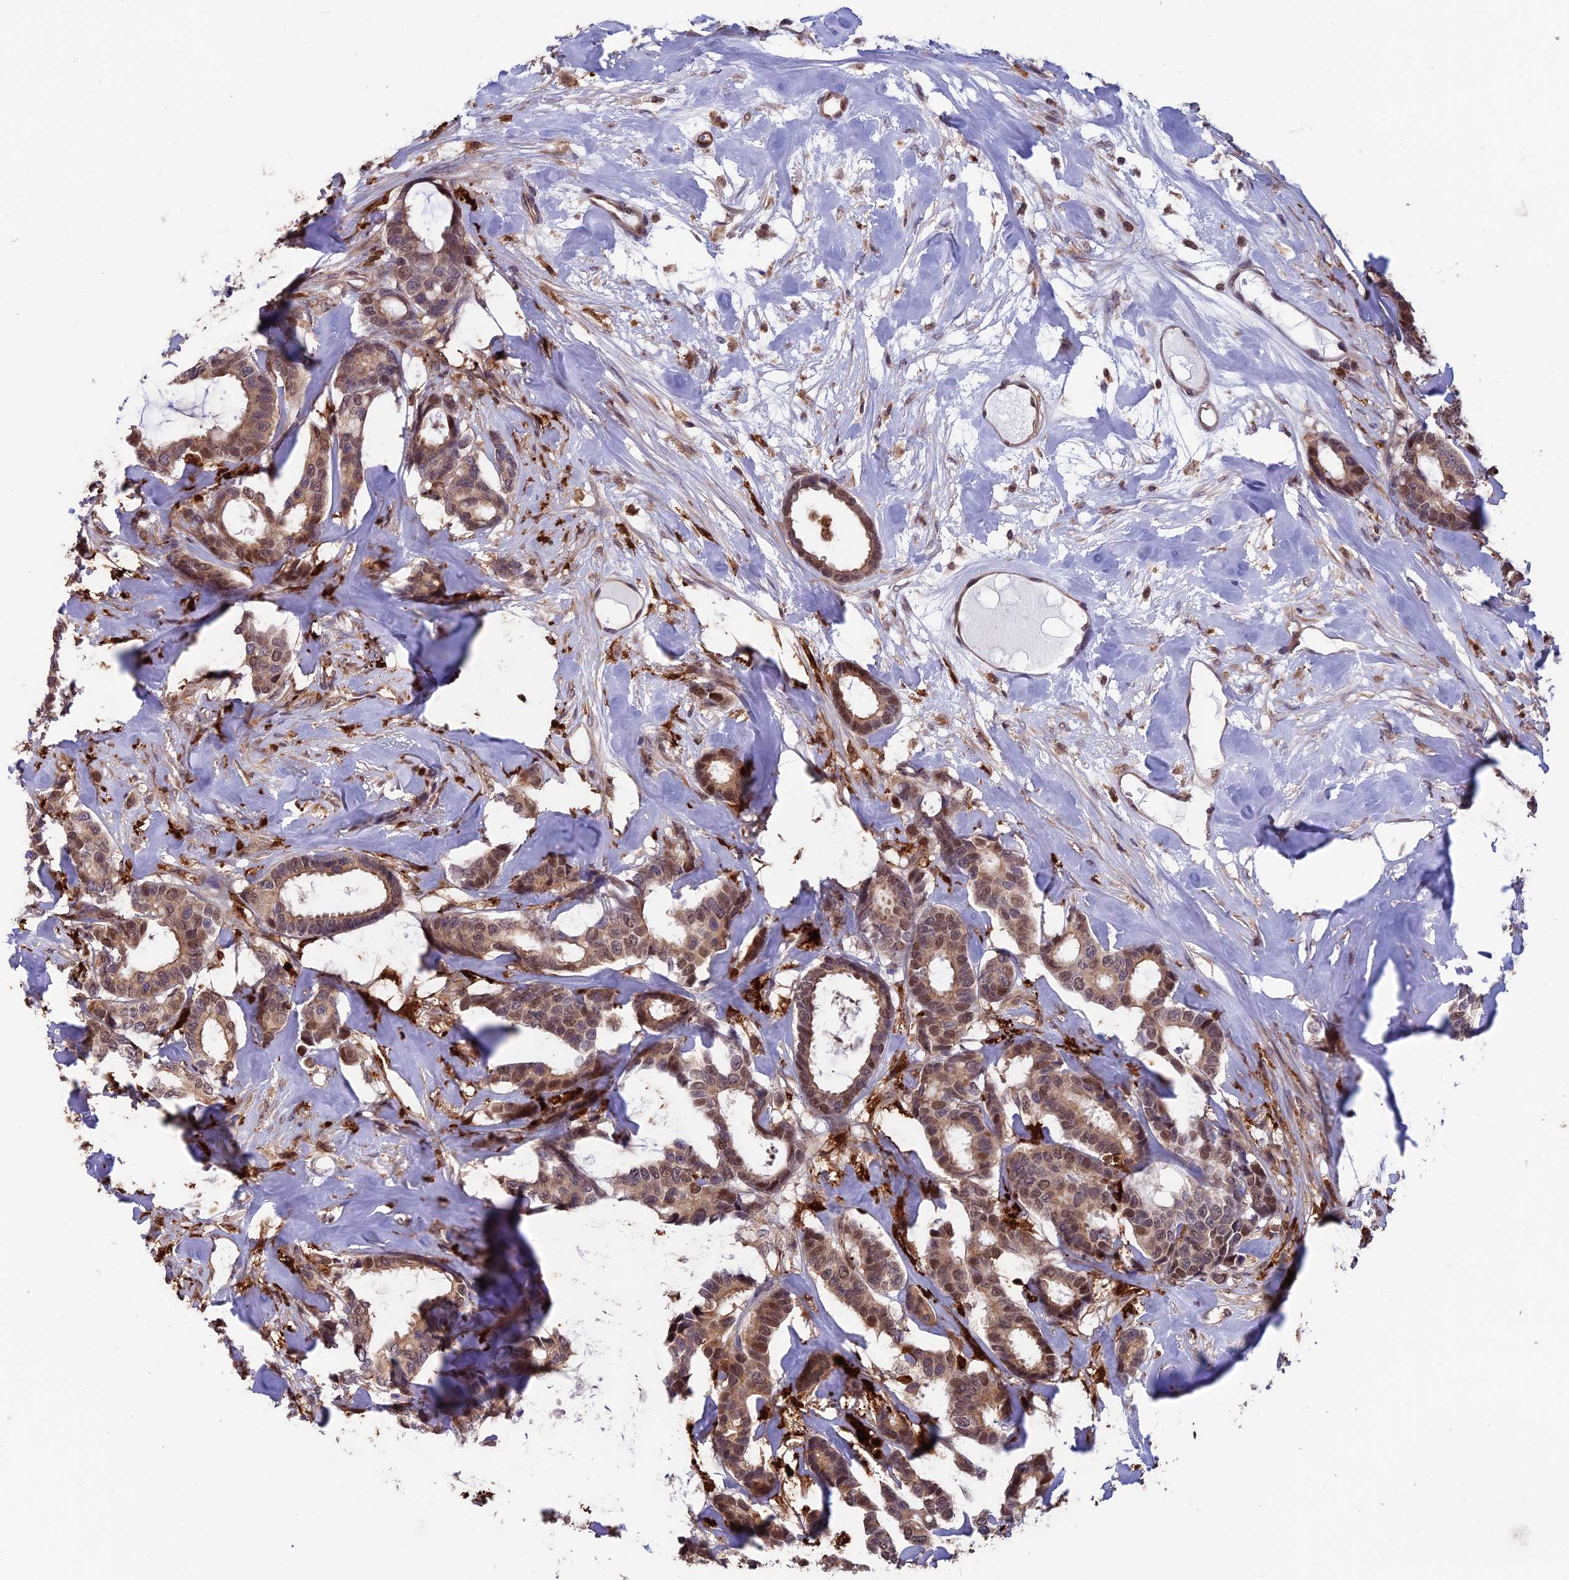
{"staining": {"intensity": "moderate", "quantity": ">75%", "location": "cytoplasmic/membranous,nuclear"}, "tissue": "breast cancer", "cell_type": "Tumor cells", "image_type": "cancer", "snomed": [{"axis": "morphology", "description": "Duct carcinoma"}, {"axis": "topography", "description": "Breast"}], "caption": "Immunohistochemical staining of human breast intraductal carcinoma demonstrates moderate cytoplasmic/membranous and nuclear protein positivity in about >75% of tumor cells.", "gene": "MAST2", "patient": {"sex": "female", "age": 87}}